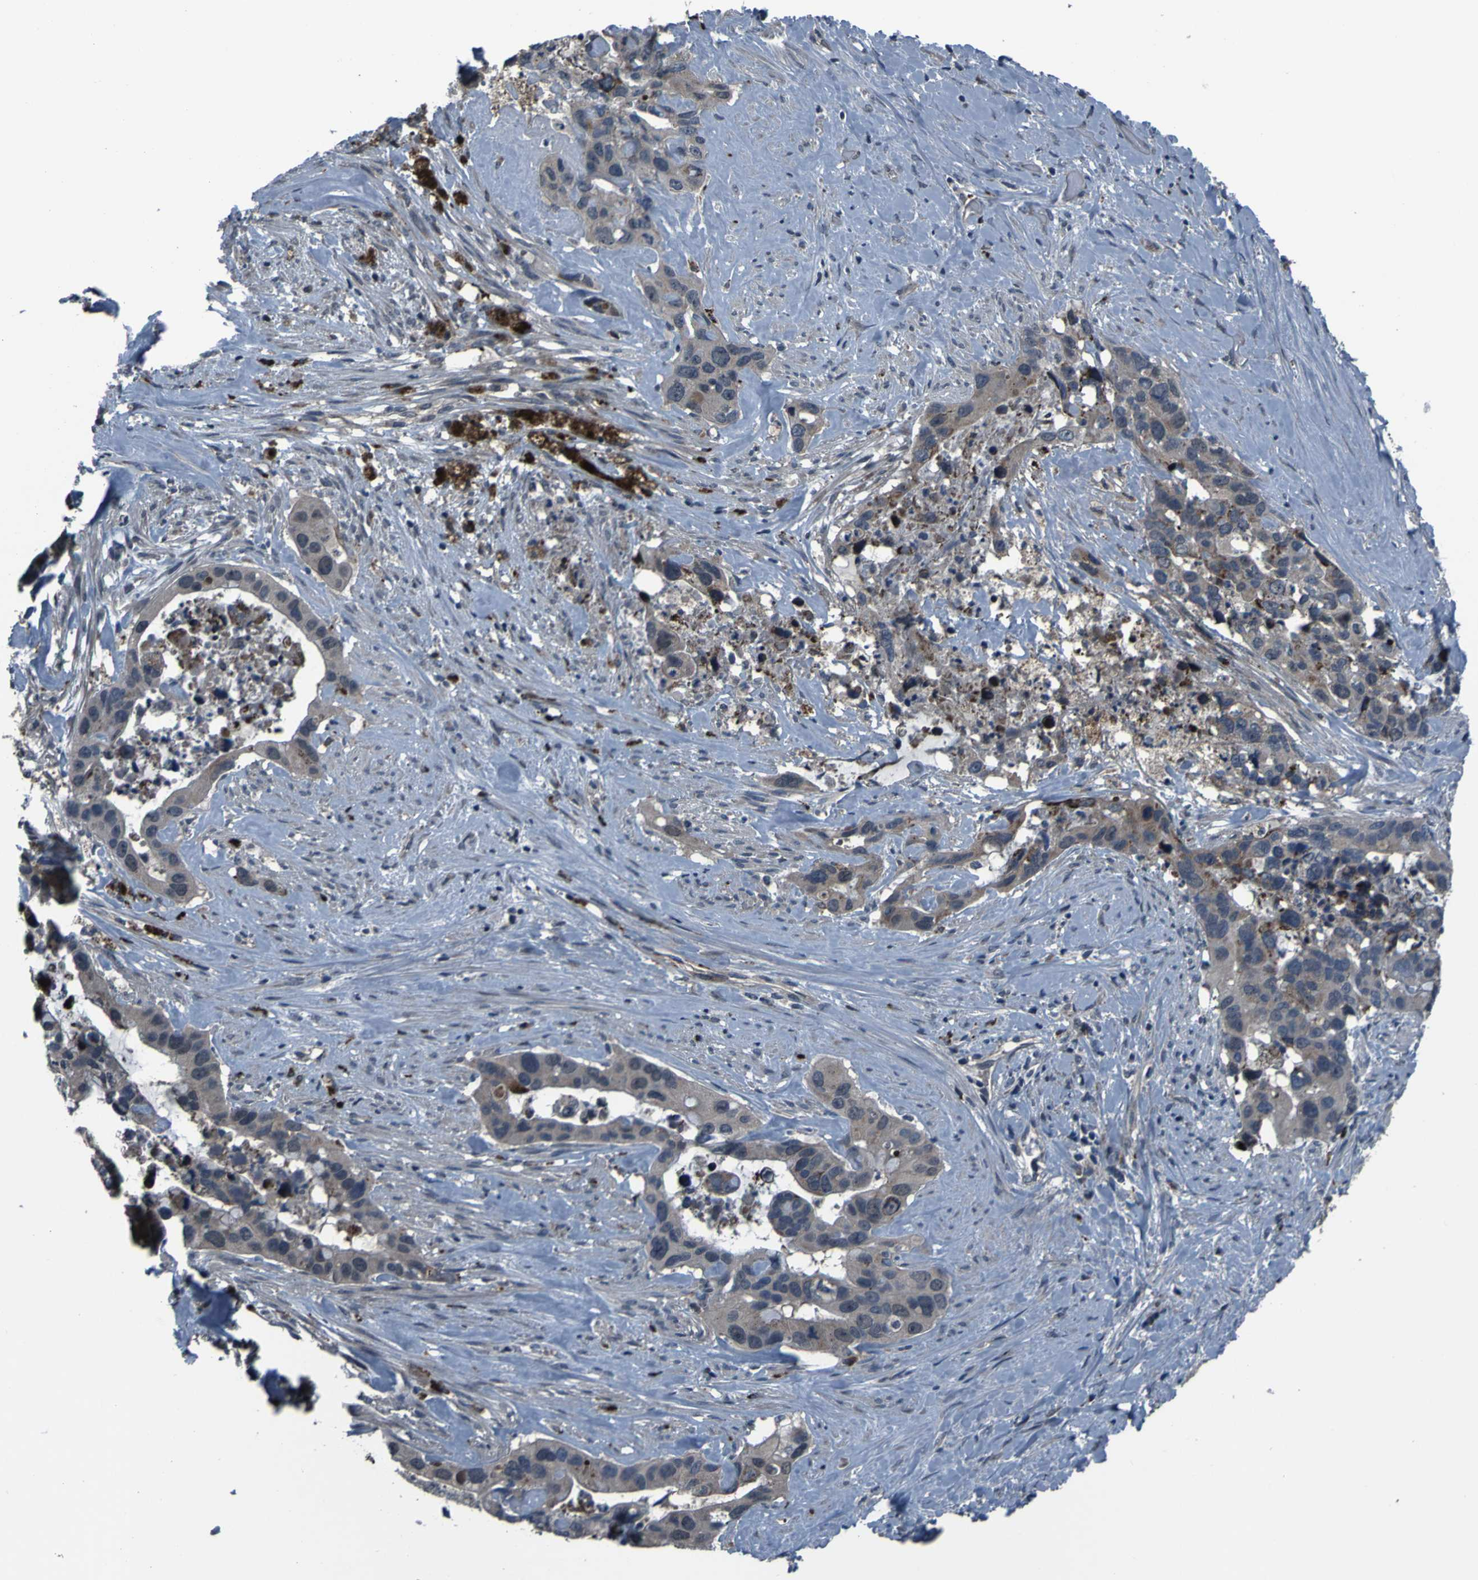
{"staining": {"intensity": "weak", "quantity": ">75%", "location": "cytoplasmic/membranous"}, "tissue": "liver cancer", "cell_type": "Tumor cells", "image_type": "cancer", "snomed": [{"axis": "morphology", "description": "Cholangiocarcinoma"}, {"axis": "topography", "description": "Liver"}], "caption": "A brown stain shows weak cytoplasmic/membranous positivity of a protein in human liver cholangiocarcinoma tumor cells.", "gene": "OSTM1", "patient": {"sex": "female", "age": 65}}